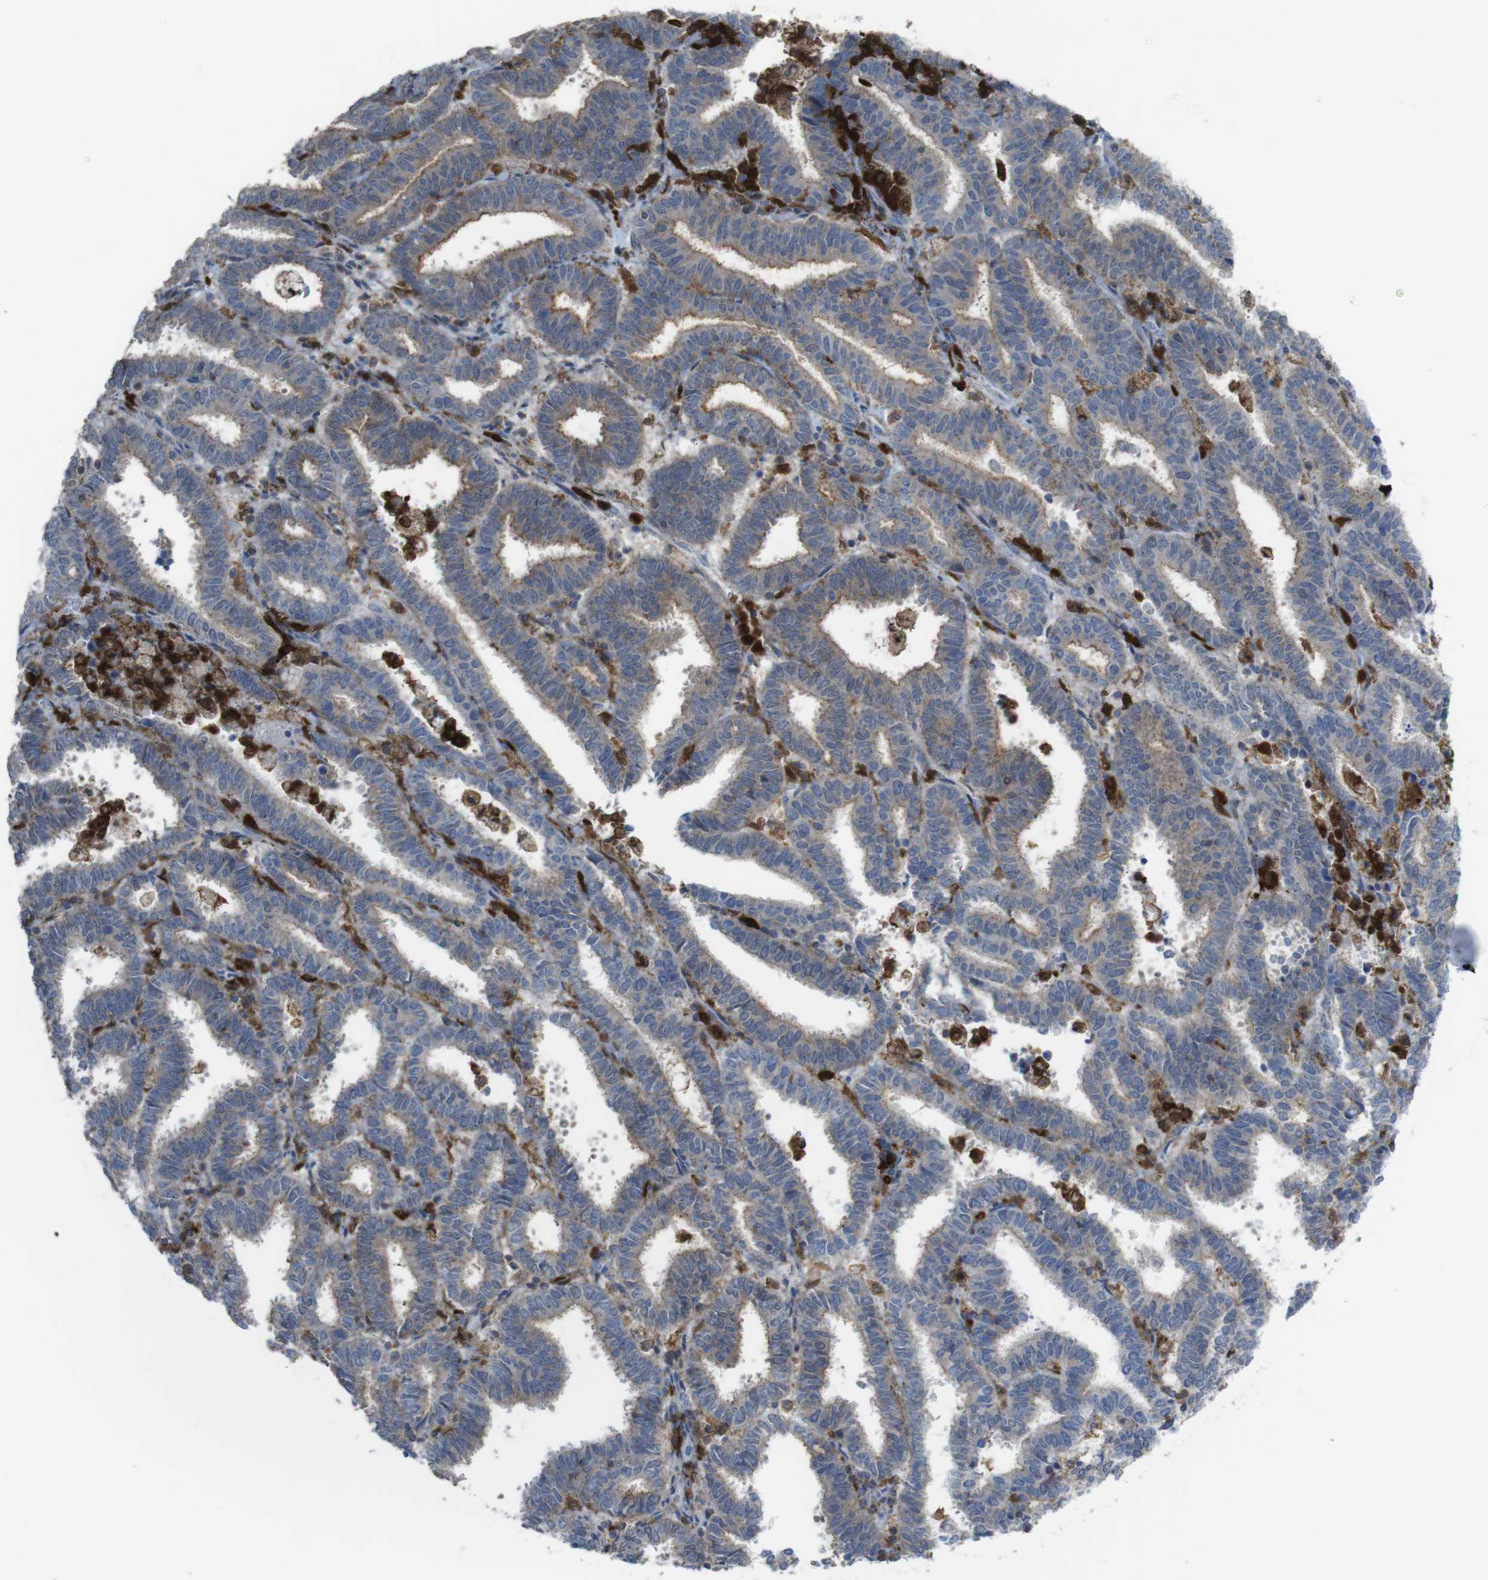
{"staining": {"intensity": "moderate", "quantity": "25%-75%", "location": "cytoplasmic/membranous"}, "tissue": "endometrial cancer", "cell_type": "Tumor cells", "image_type": "cancer", "snomed": [{"axis": "morphology", "description": "Adenocarcinoma, NOS"}, {"axis": "topography", "description": "Uterus"}], "caption": "Immunohistochemistry (IHC) histopathology image of human endometrial adenocarcinoma stained for a protein (brown), which exhibits medium levels of moderate cytoplasmic/membranous staining in about 25%-75% of tumor cells.", "gene": "PRKCD", "patient": {"sex": "female", "age": 83}}